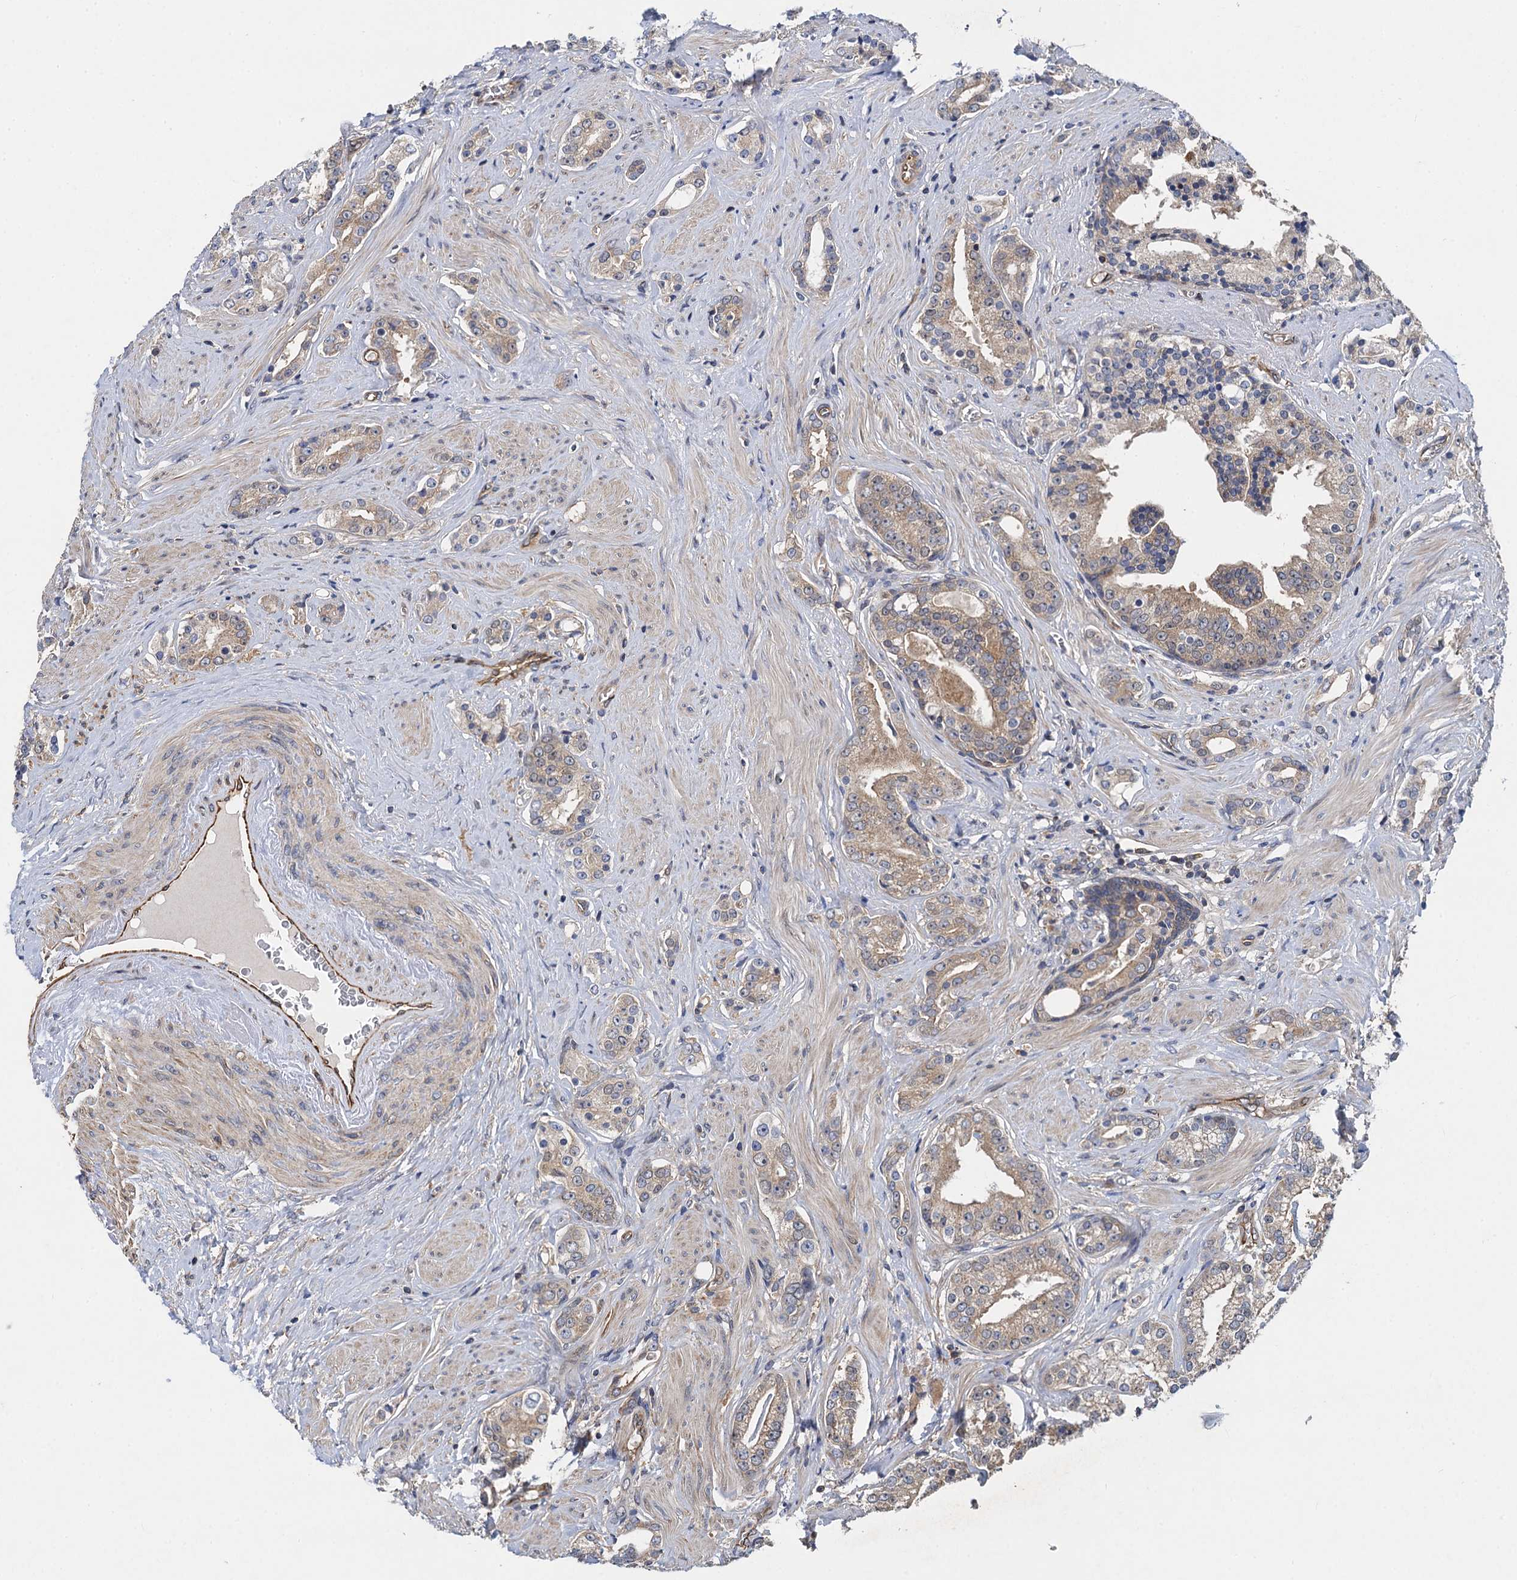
{"staining": {"intensity": "weak", "quantity": "25%-75%", "location": "cytoplasmic/membranous"}, "tissue": "prostate cancer", "cell_type": "Tumor cells", "image_type": "cancer", "snomed": [{"axis": "morphology", "description": "Adenocarcinoma, High grade"}, {"axis": "topography", "description": "Prostate"}], "caption": "A low amount of weak cytoplasmic/membranous positivity is identified in about 25%-75% of tumor cells in prostate cancer (adenocarcinoma (high-grade)) tissue.", "gene": "PJA2", "patient": {"sex": "male", "age": 58}}